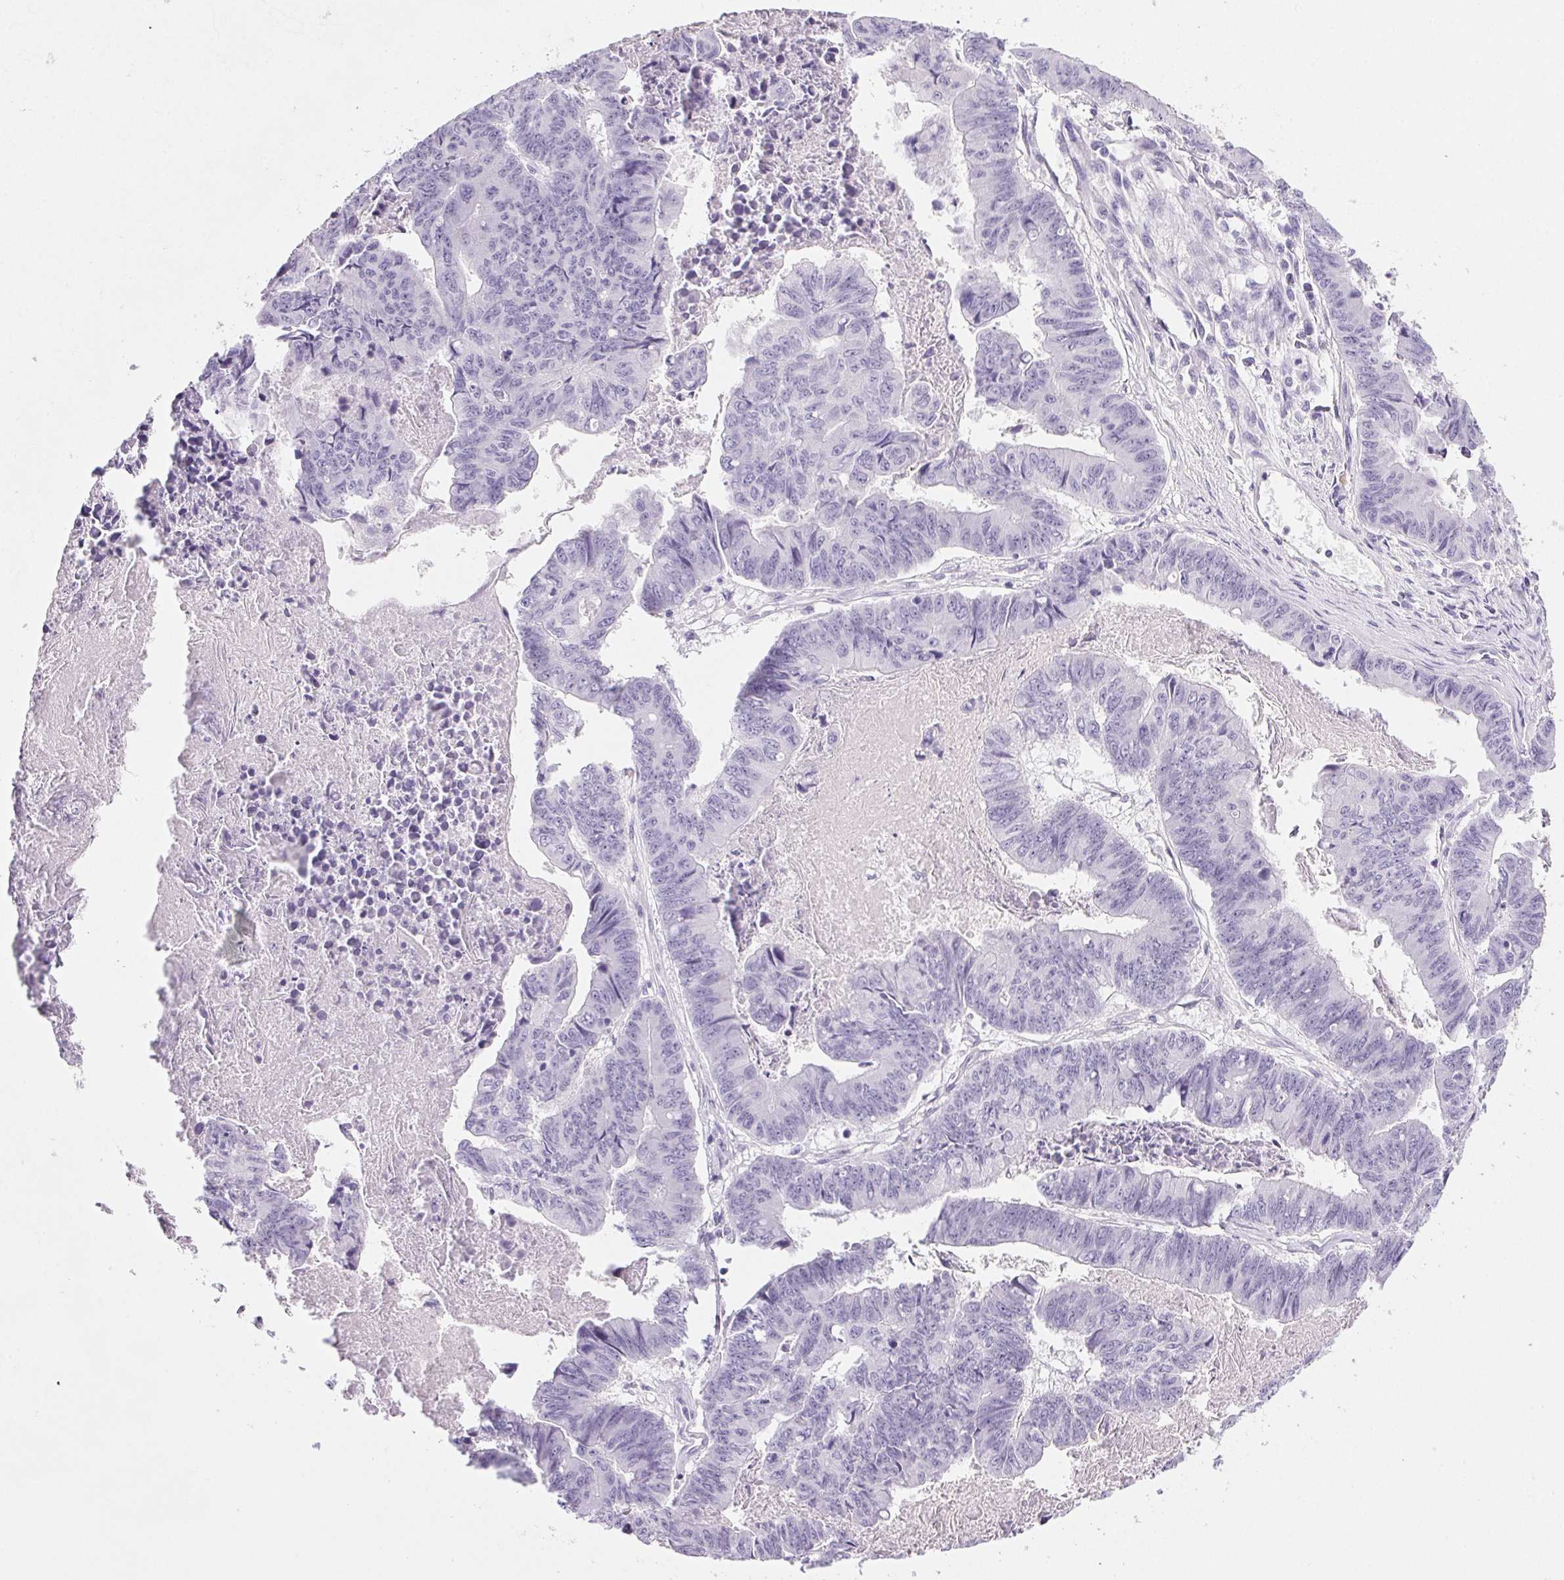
{"staining": {"intensity": "negative", "quantity": "none", "location": "none"}, "tissue": "stomach cancer", "cell_type": "Tumor cells", "image_type": "cancer", "snomed": [{"axis": "morphology", "description": "Adenocarcinoma, NOS"}, {"axis": "topography", "description": "Stomach, lower"}], "caption": "A micrograph of human stomach adenocarcinoma is negative for staining in tumor cells.", "gene": "PRSS3", "patient": {"sex": "male", "age": 77}}